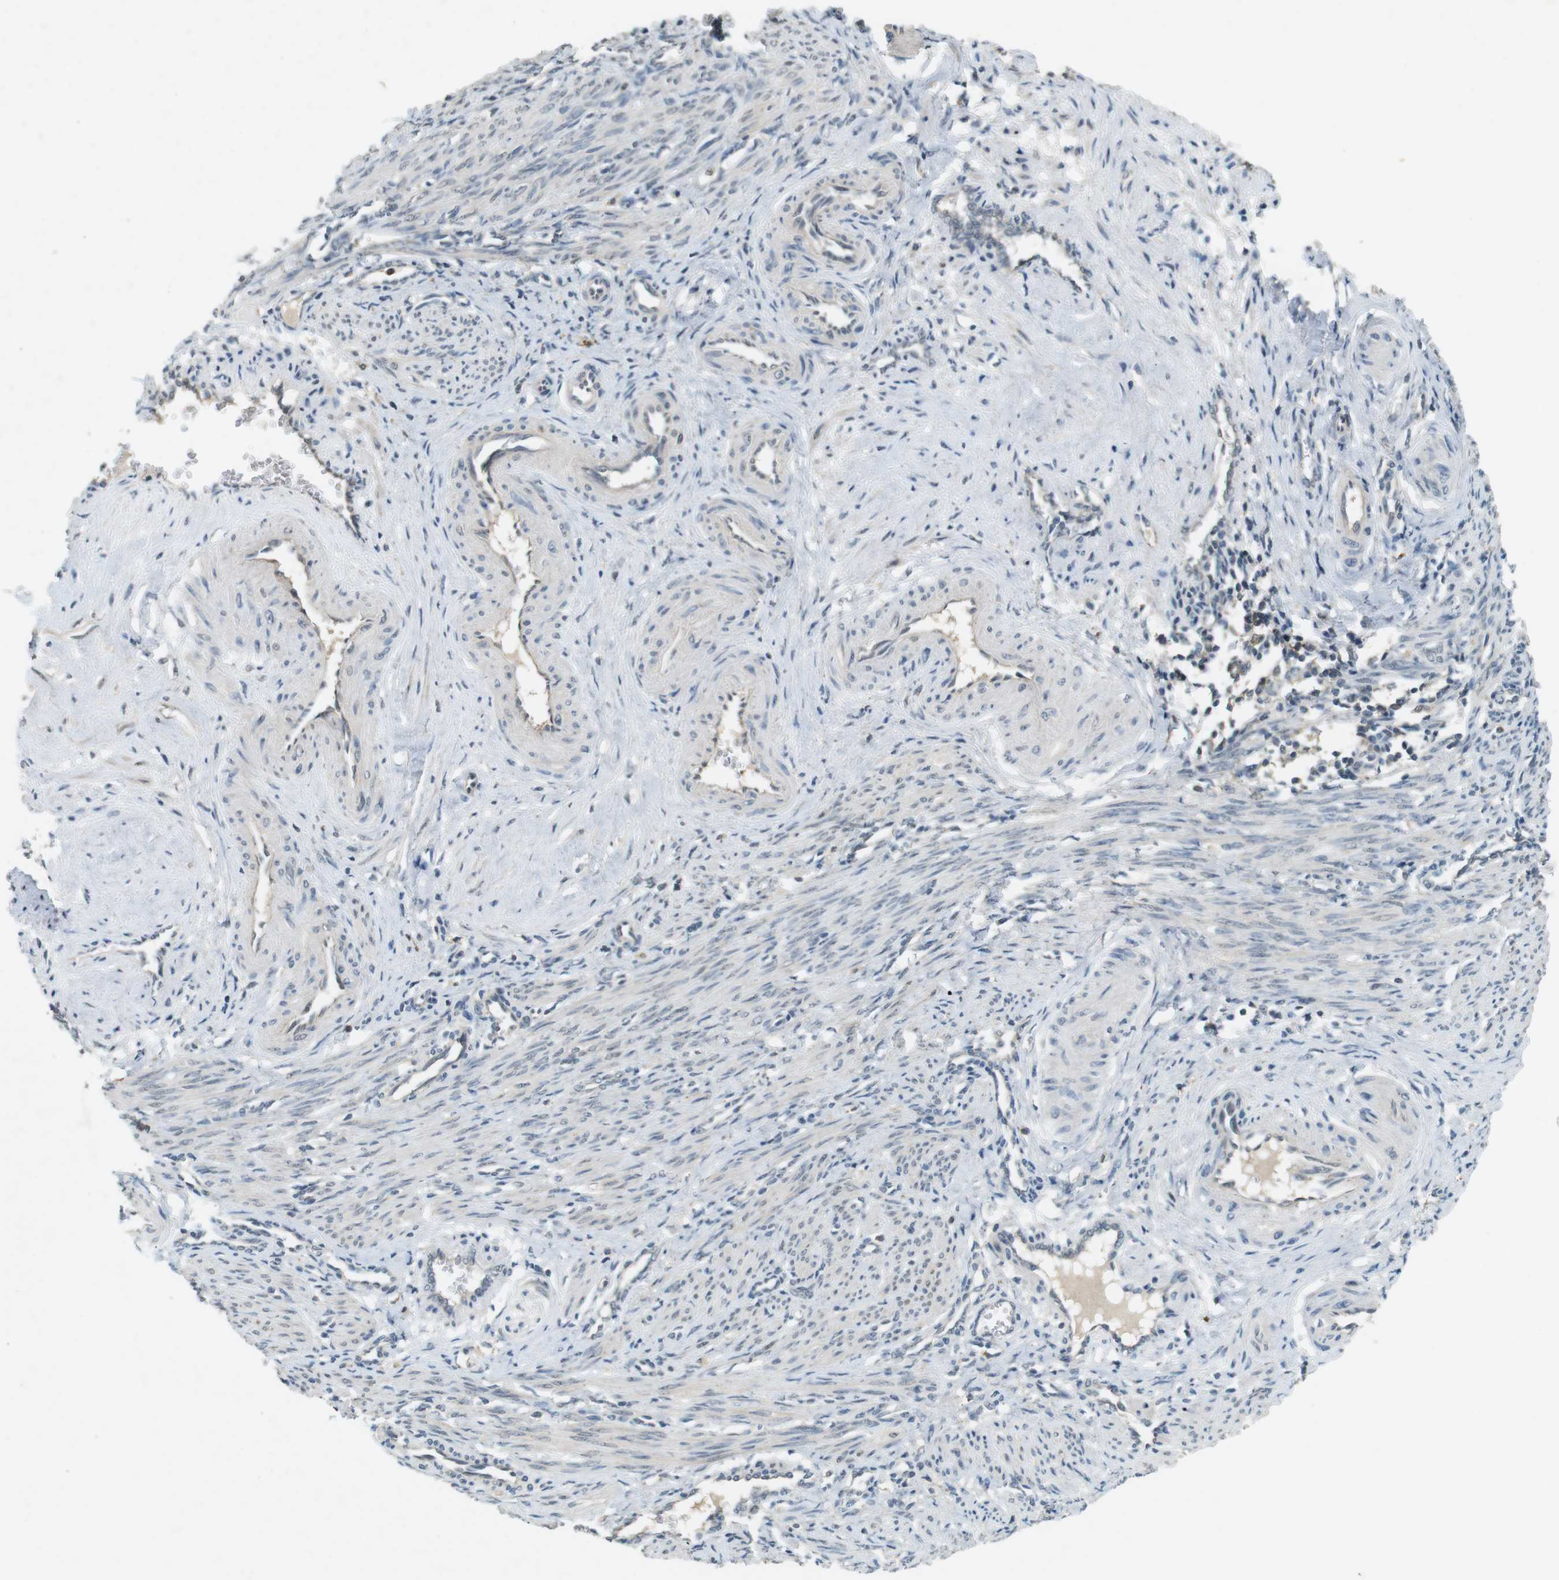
{"staining": {"intensity": "negative", "quantity": "none", "location": "none"}, "tissue": "smooth muscle", "cell_type": "Smooth muscle cells", "image_type": "normal", "snomed": [{"axis": "morphology", "description": "Normal tissue, NOS"}, {"axis": "topography", "description": "Endometrium"}], "caption": "The micrograph reveals no staining of smooth muscle cells in normal smooth muscle. Nuclei are stained in blue.", "gene": "CDK14", "patient": {"sex": "female", "age": 33}}